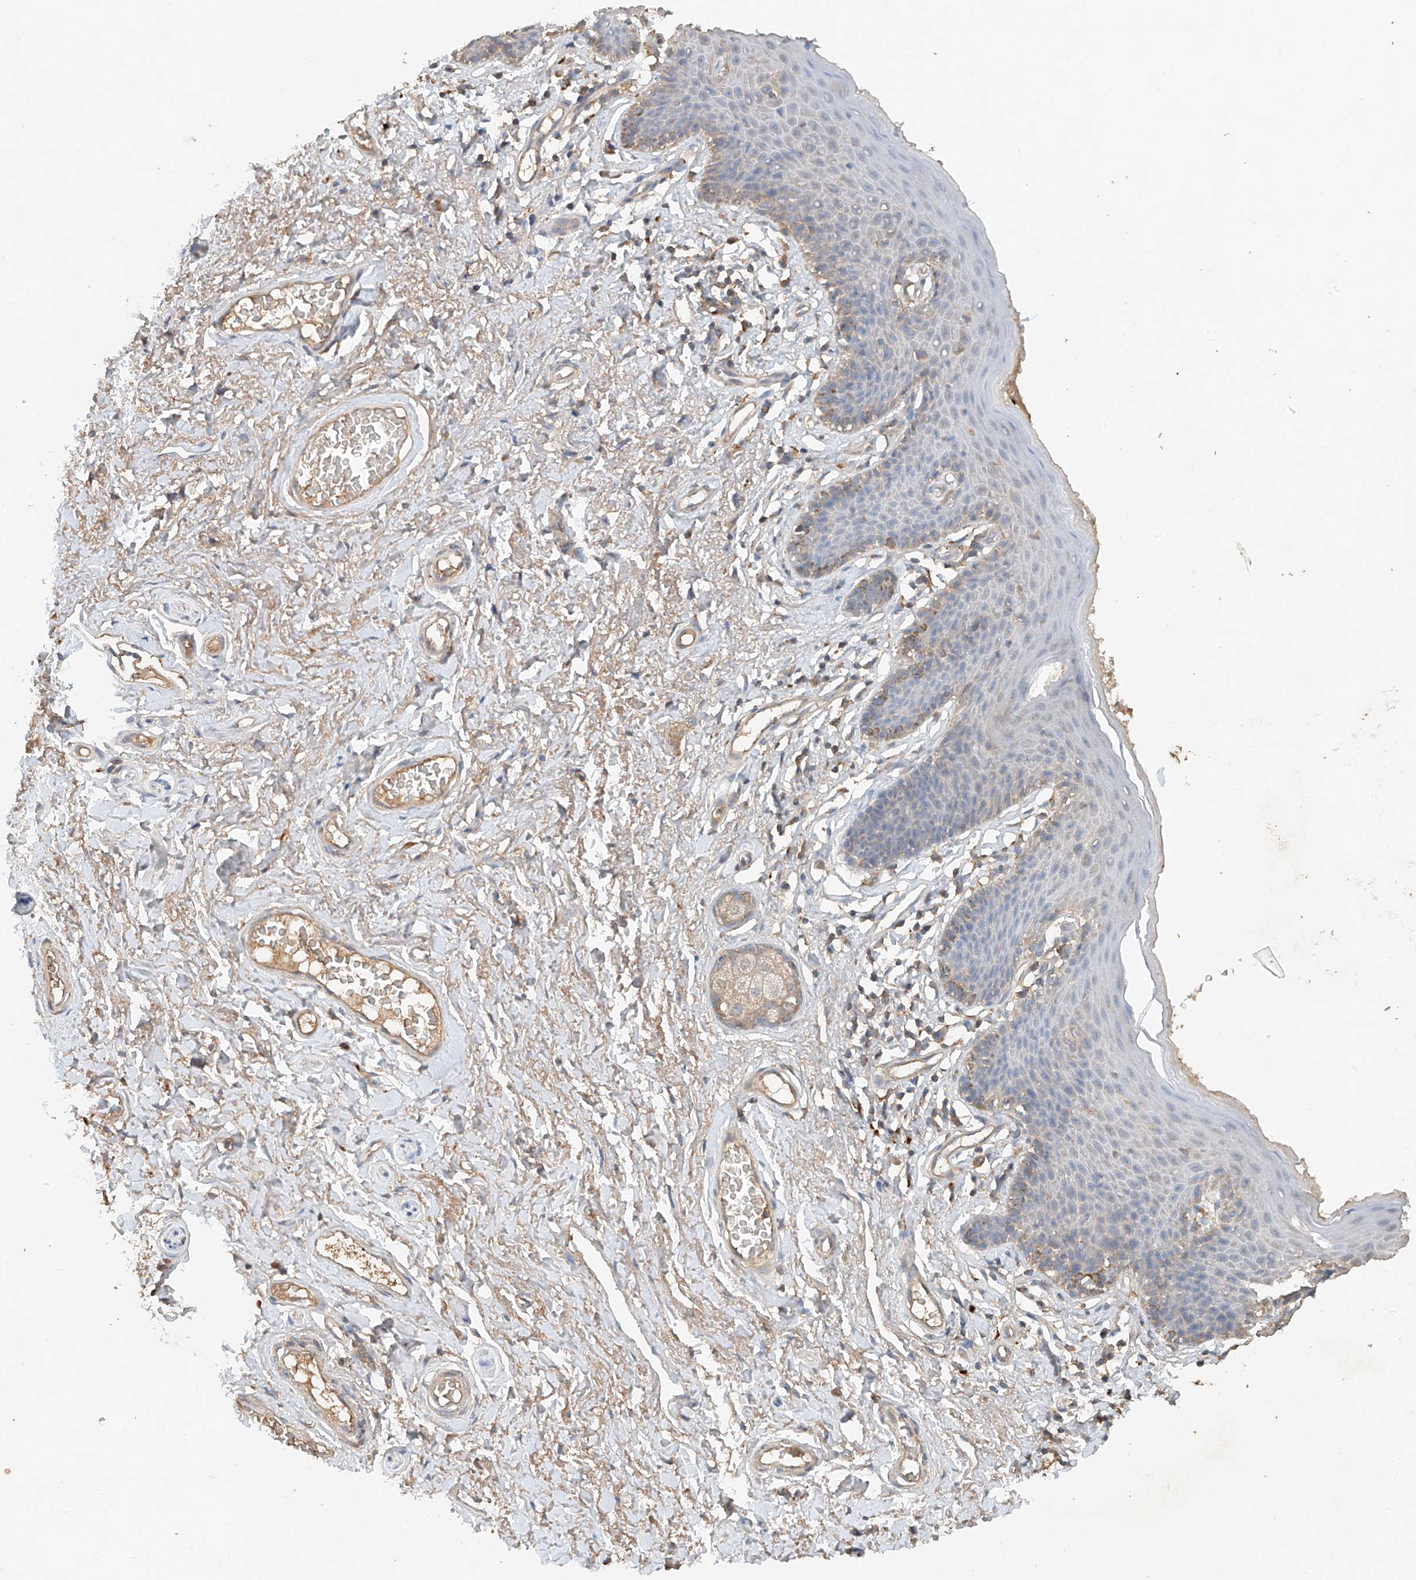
{"staining": {"intensity": "weak", "quantity": "25%-75%", "location": "cytoplasmic/membranous"}, "tissue": "skin", "cell_type": "Epidermal cells", "image_type": "normal", "snomed": [{"axis": "morphology", "description": "Normal tissue, NOS"}, {"axis": "topography", "description": "Vulva"}], "caption": "Benign skin shows weak cytoplasmic/membranous positivity in approximately 25%-75% of epidermal cells, visualized by immunohistochemistry.", "gene": "GNB1L", "patient": {"sex": "female", "age": 66}}